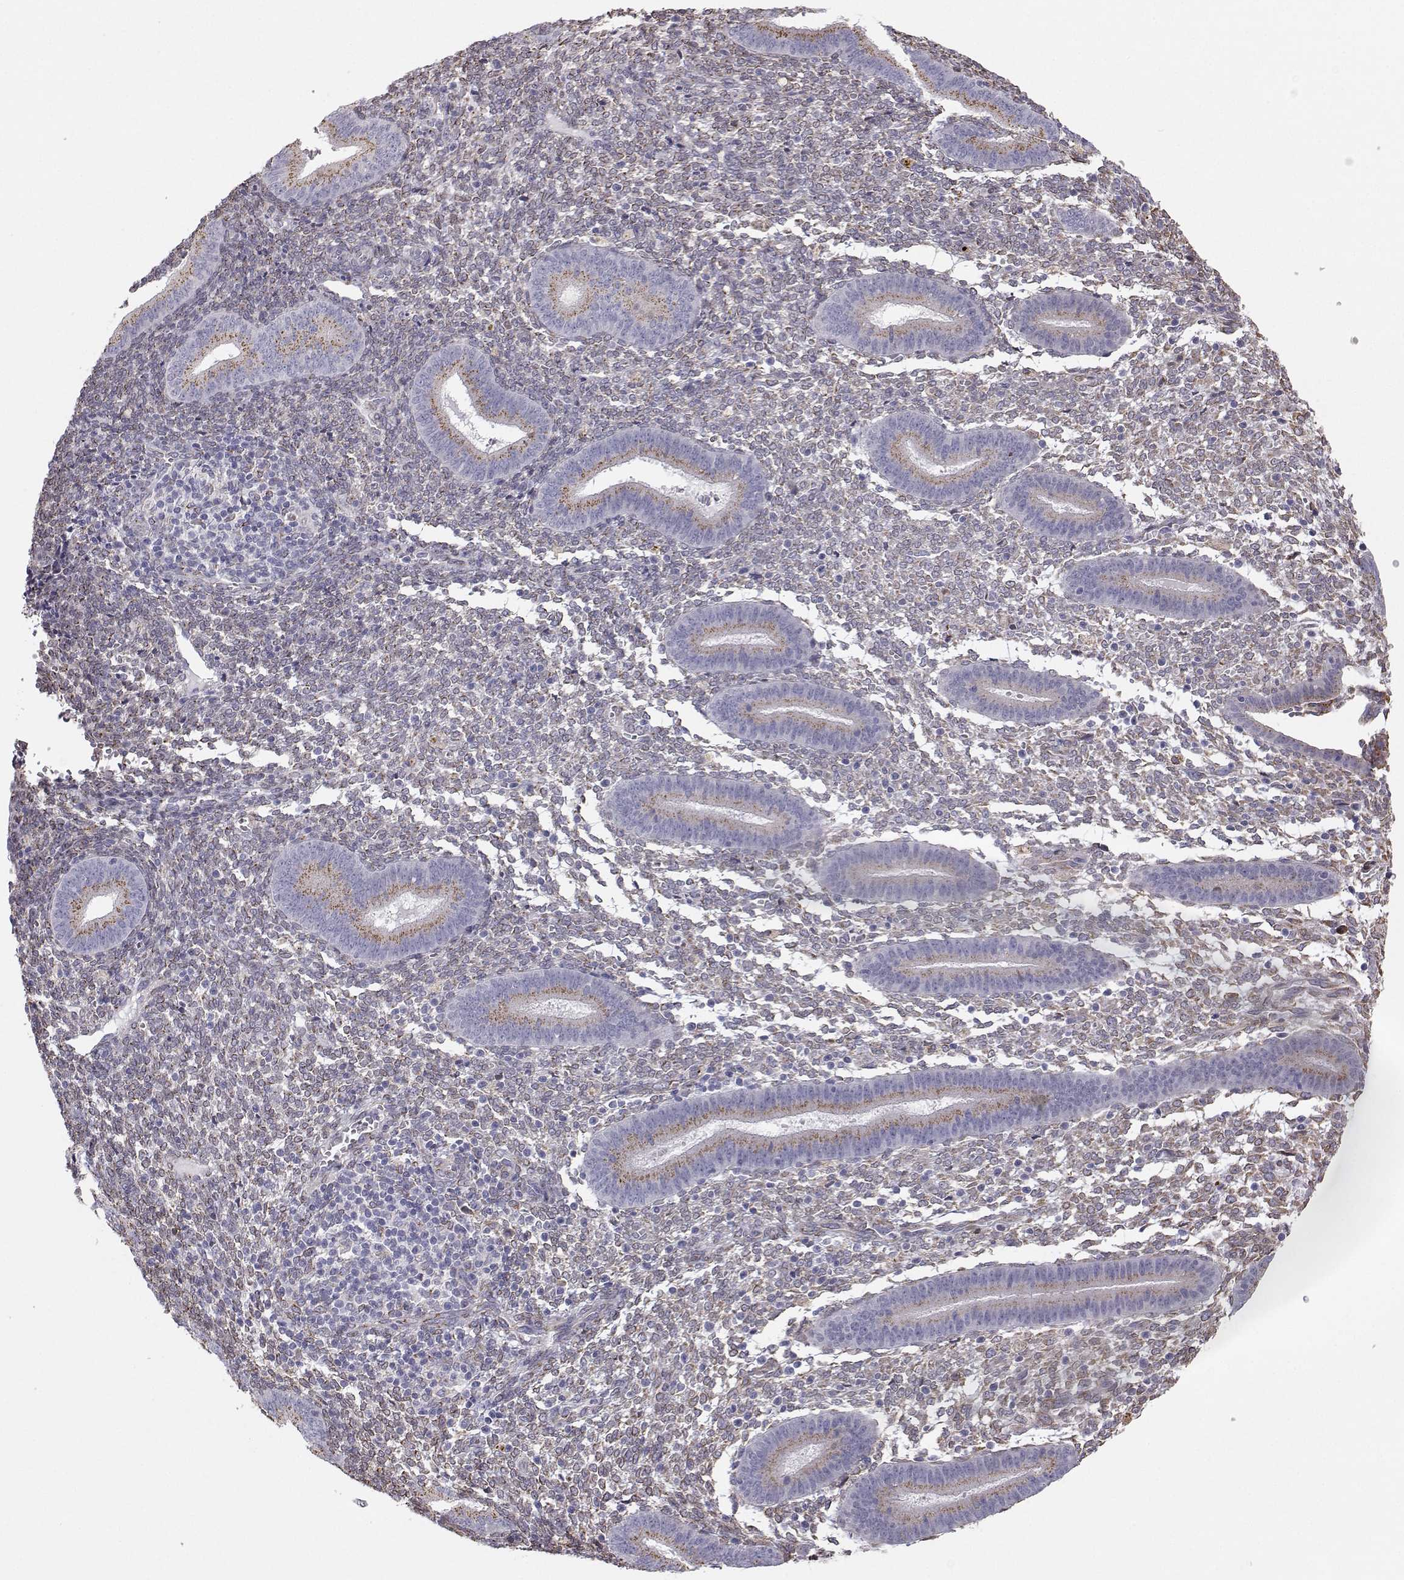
{"staining": {"intensity": "moderate", "quantity": "<25%", "location": "cytoplasmic/membranous"}, "tissue": "endometrium", "cell_type": "Cells in endometrial stroma", "image_type": "normal", "snomed": [{"axis": "morphology", "description": "Normal tissue, NOS"}, {"axis": "topography", "description": "Endometrium"}], "caption": "Protein staining displays moderate cytoplasmic/membranous expression in about <25% of cells in endometrial stroma in benign endometrium.", "gene": "STARD13", "patient": {"sex": "female", "age": 25}}